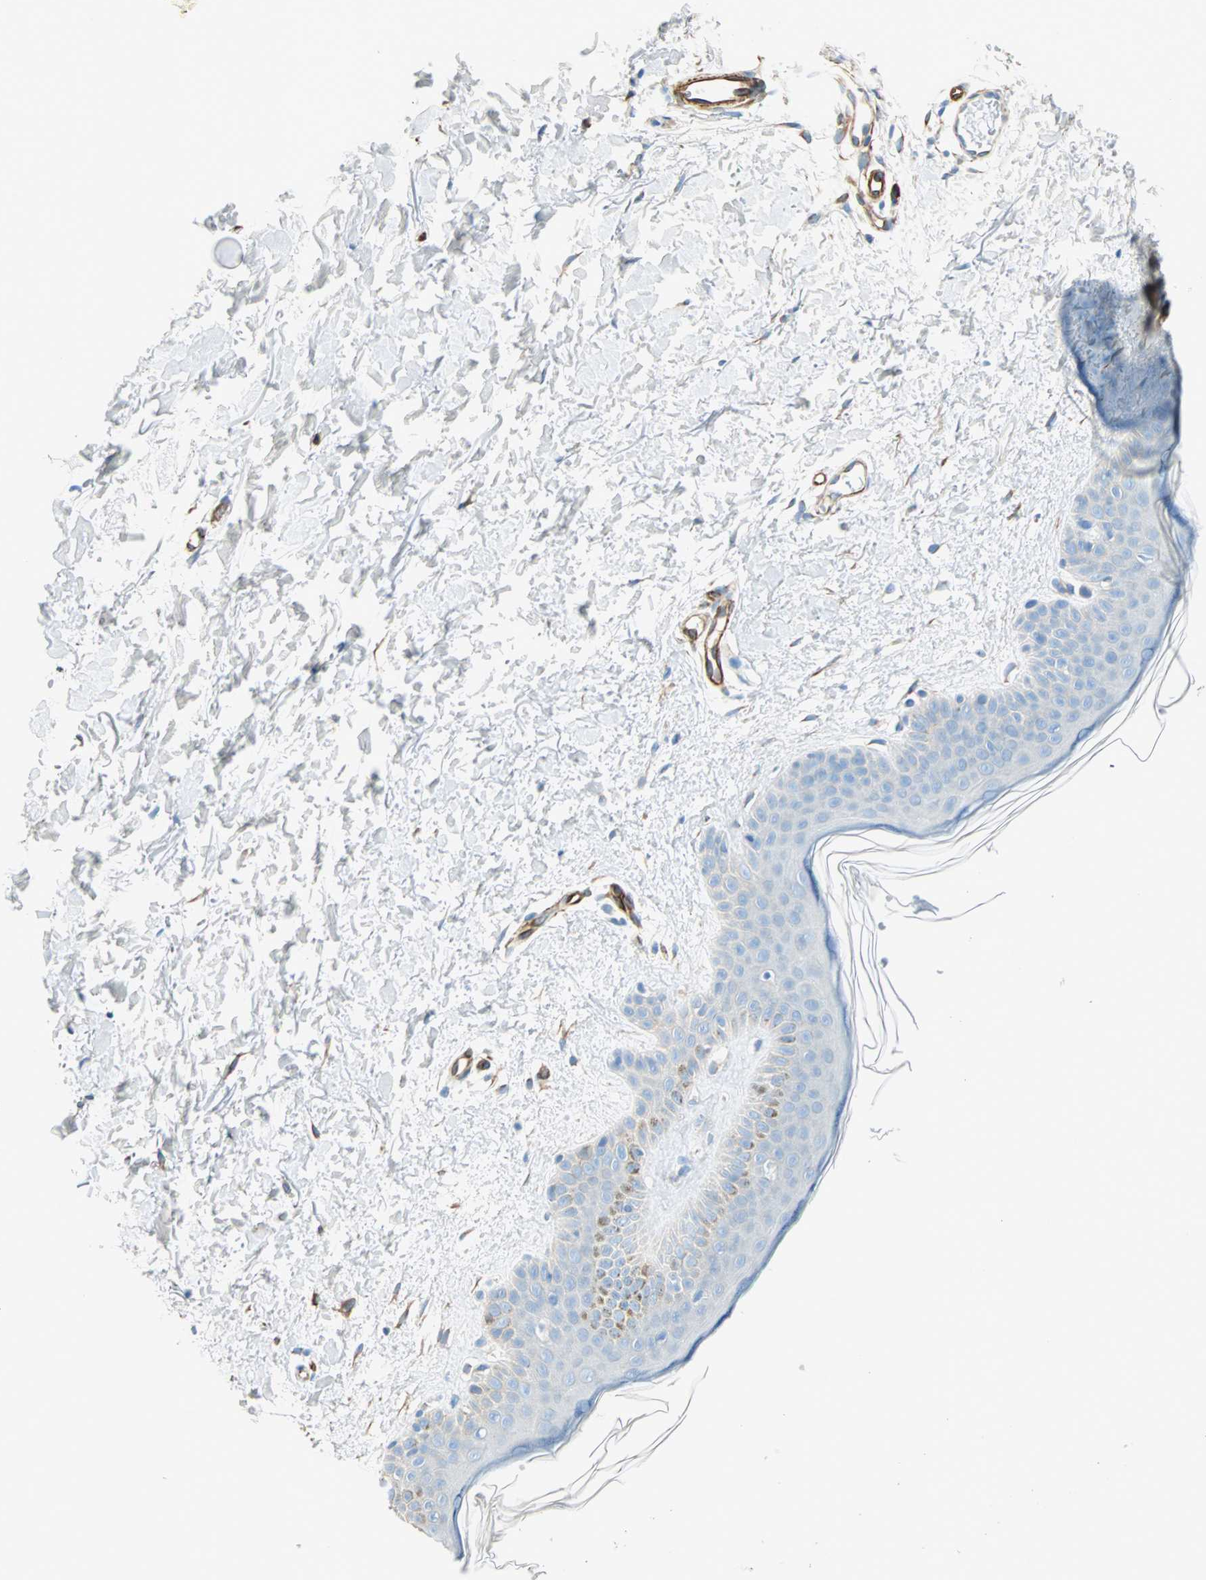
{"staining": {"intensity": "negative", "quantity": "none", "location": "none"}, "tissue": "skin", "cell_type": "Fibroblasts", "image_type": "normal", "snomed": [{"axis": "morphology", "description": "Normal tissue, NOS"}, {"axis": "topography", "description": "Skin"}], "caption": "IHC of unremarkable human skin demonstrates no staining in fibroblasts.", "gene": "NES", "patient": {"sex": "female", "age": 56}}